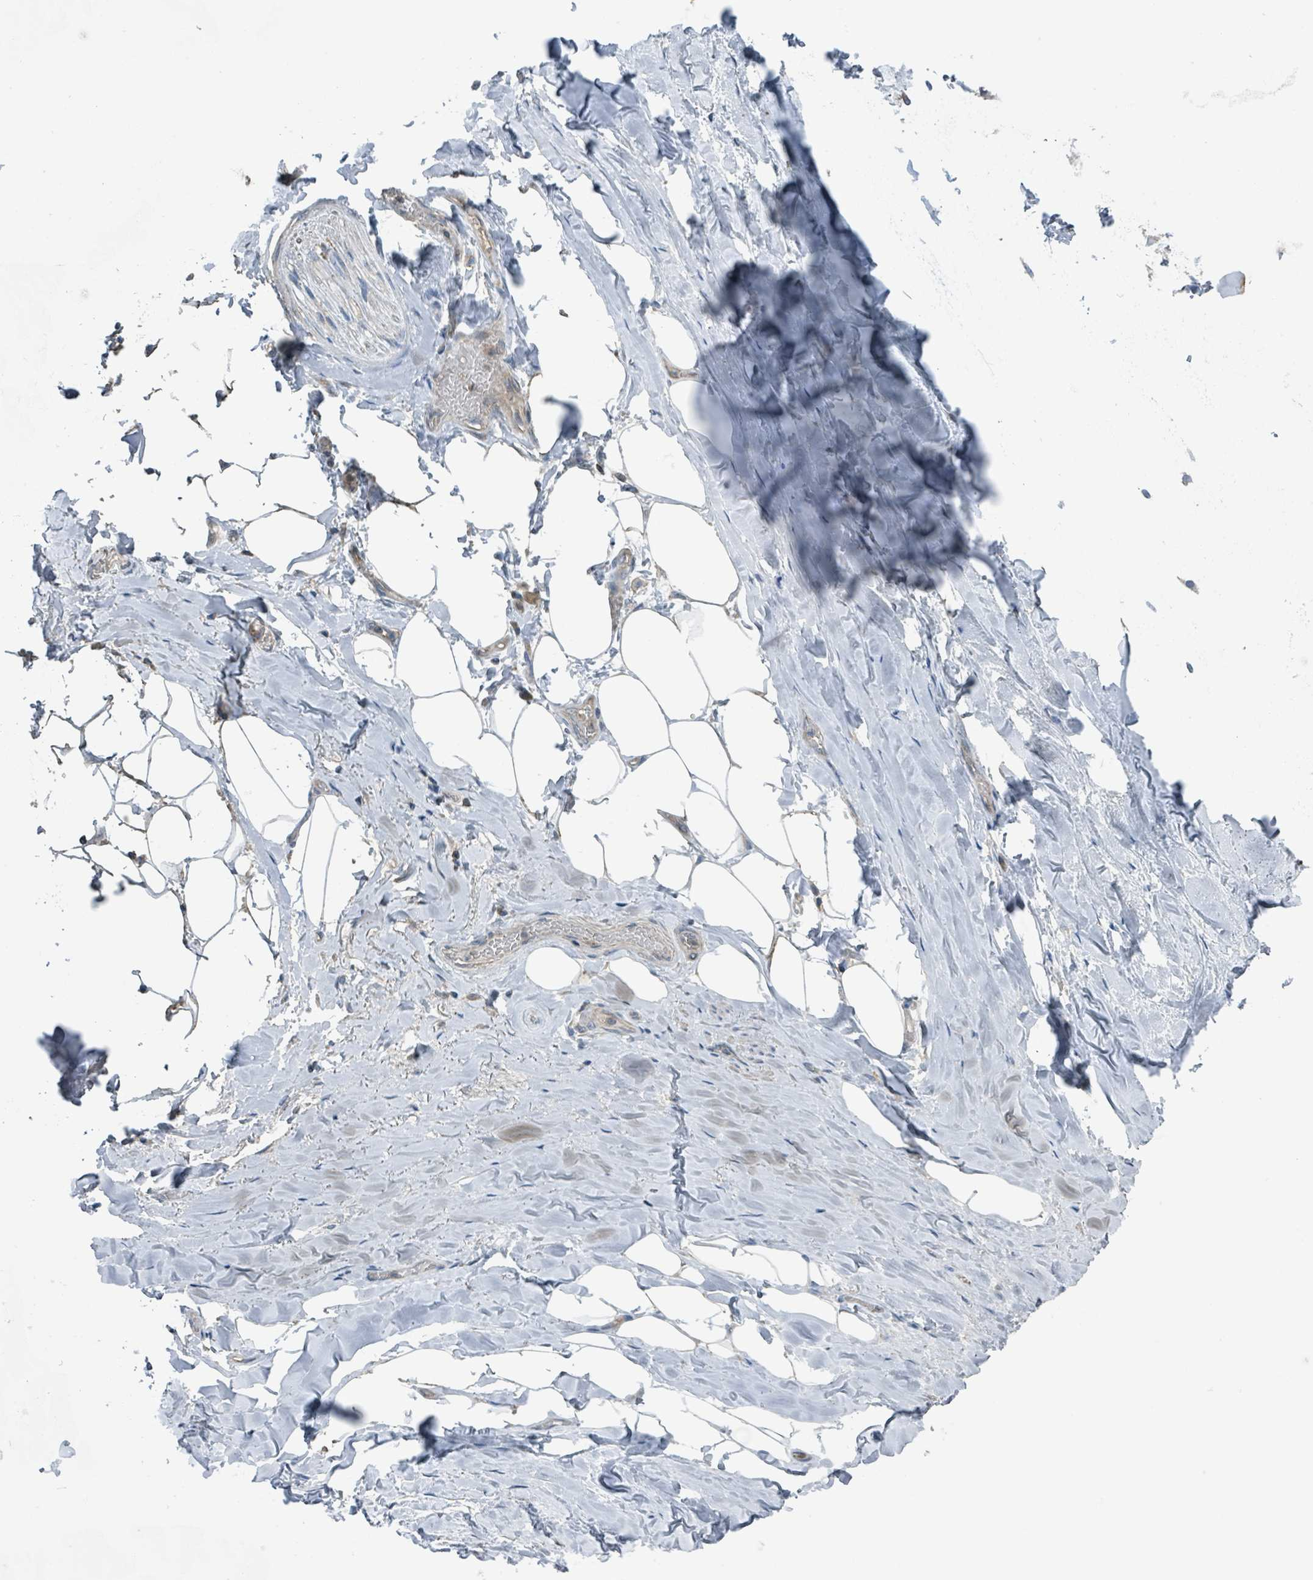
{"staining": {"intensity": "weak", "quantity": "<25%", "location": "cytoplasmic/membranous"}, "tissue": "adipose tissue", "cell_type": "Adipocytes", "image_type": "normal", "snomed": [{"axis": "morphology", "description": "Normal tissue, NOS"}, {"axis": "topography", "description": "Lymph node"}, {"axis": "topography", "description": "Cartilage tissue"}, {"axis": "topography", "description": "Bronchus"}], "caption": "DAB immunohistochemical staining of benign human adipose tissue demonstrates no significant expression in adipocytes. (Brightfield microscopy of DAB (3,3'-diaminobenzidine) IHC at high magnification).", "gene": "ACBD4", "patient": {"sex": "male", "age": 63}}